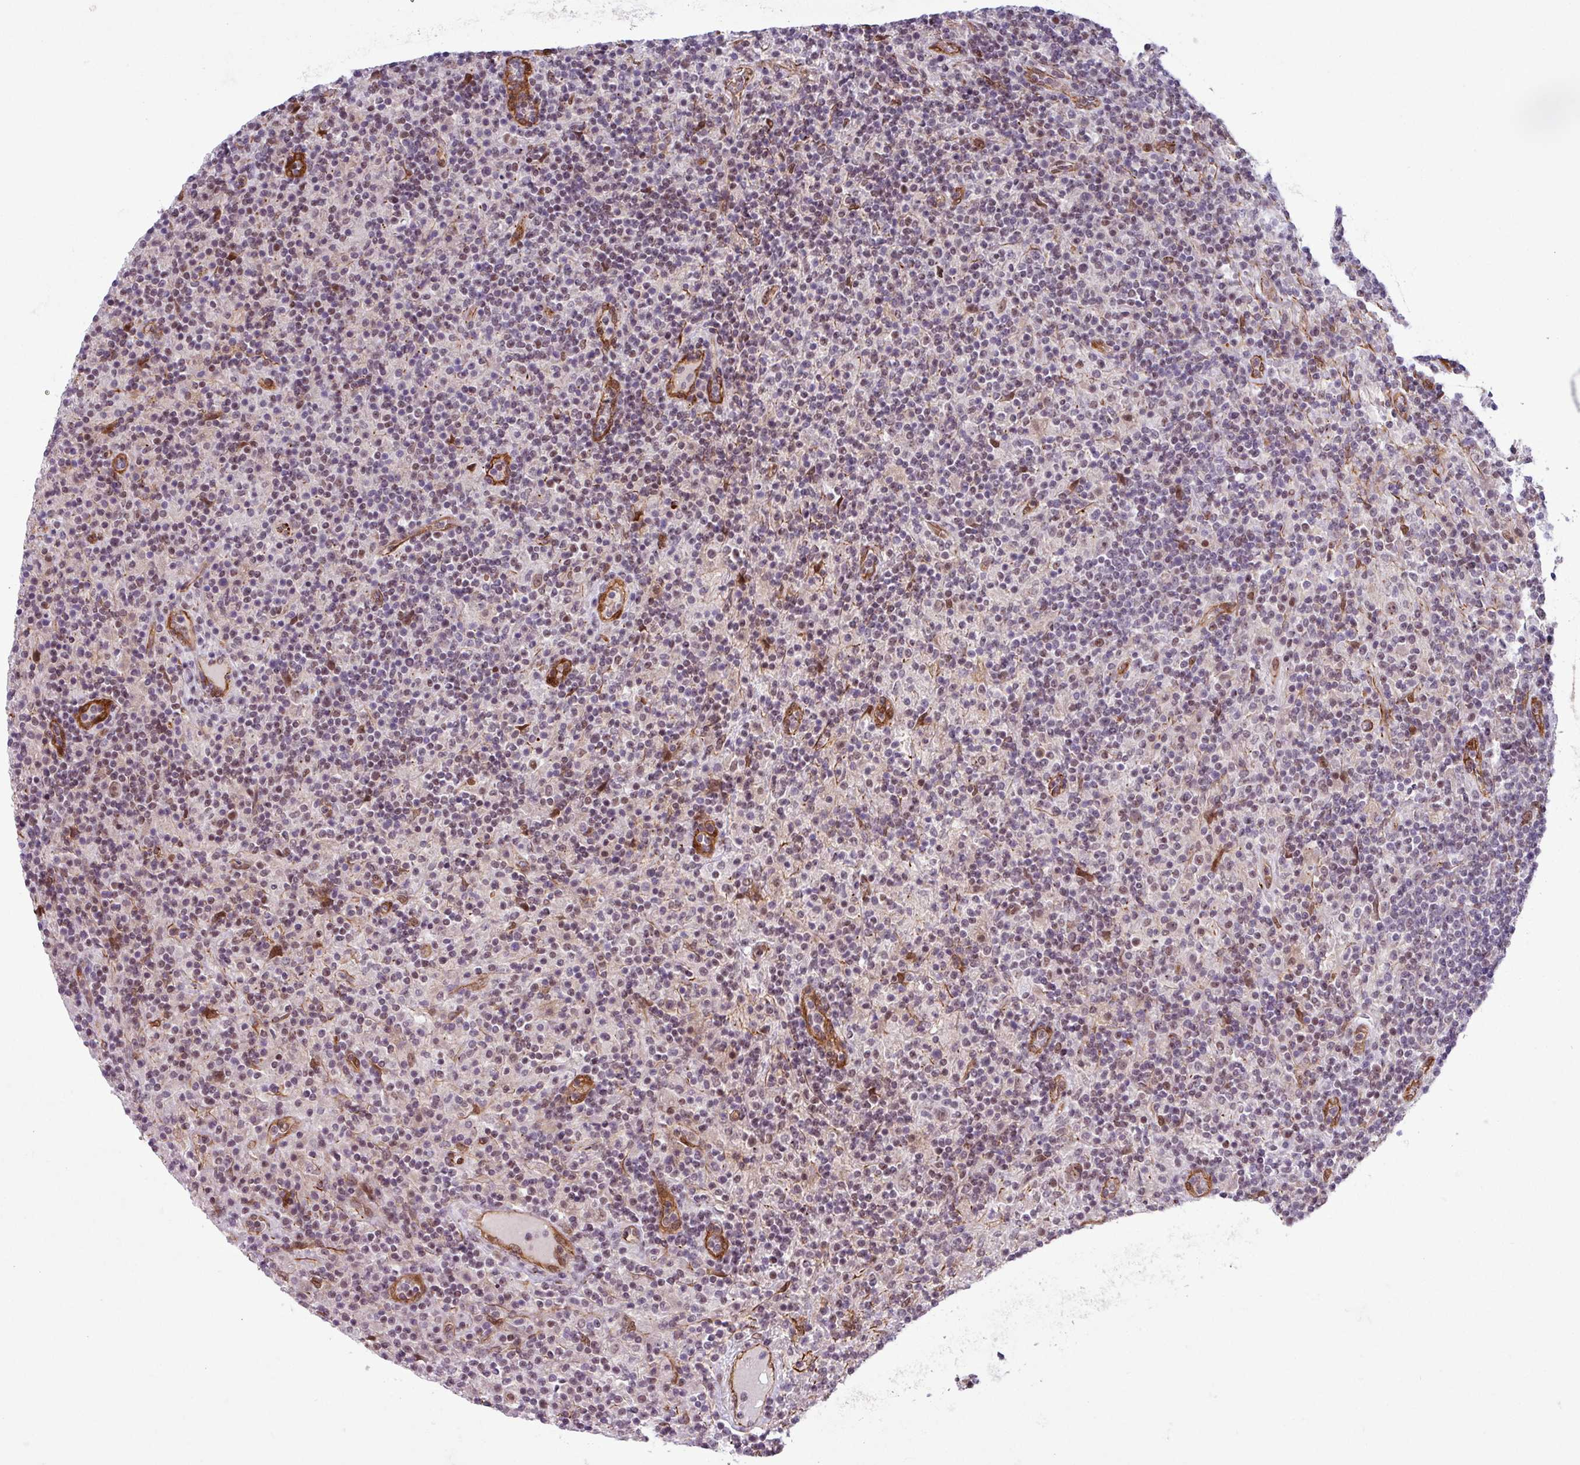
{"staining": {"intensity": "negative", "quantity": "none", "location": "none"}, "tissue": "lymphoma", "cell_type": "Tumor cells", "image_type": "cancer", "snomed": [{"axis": "morphology", "description": "Hodgkin's disease, NOS"}, {"axis": "topography", "description": "Lymph node"}], "caption": "Hodgkin's disease stained for a protein using IHC exhibits no positivity tumor cells.", "gene": "CHD3", "patient": {"sex": "male", "age": 70}}